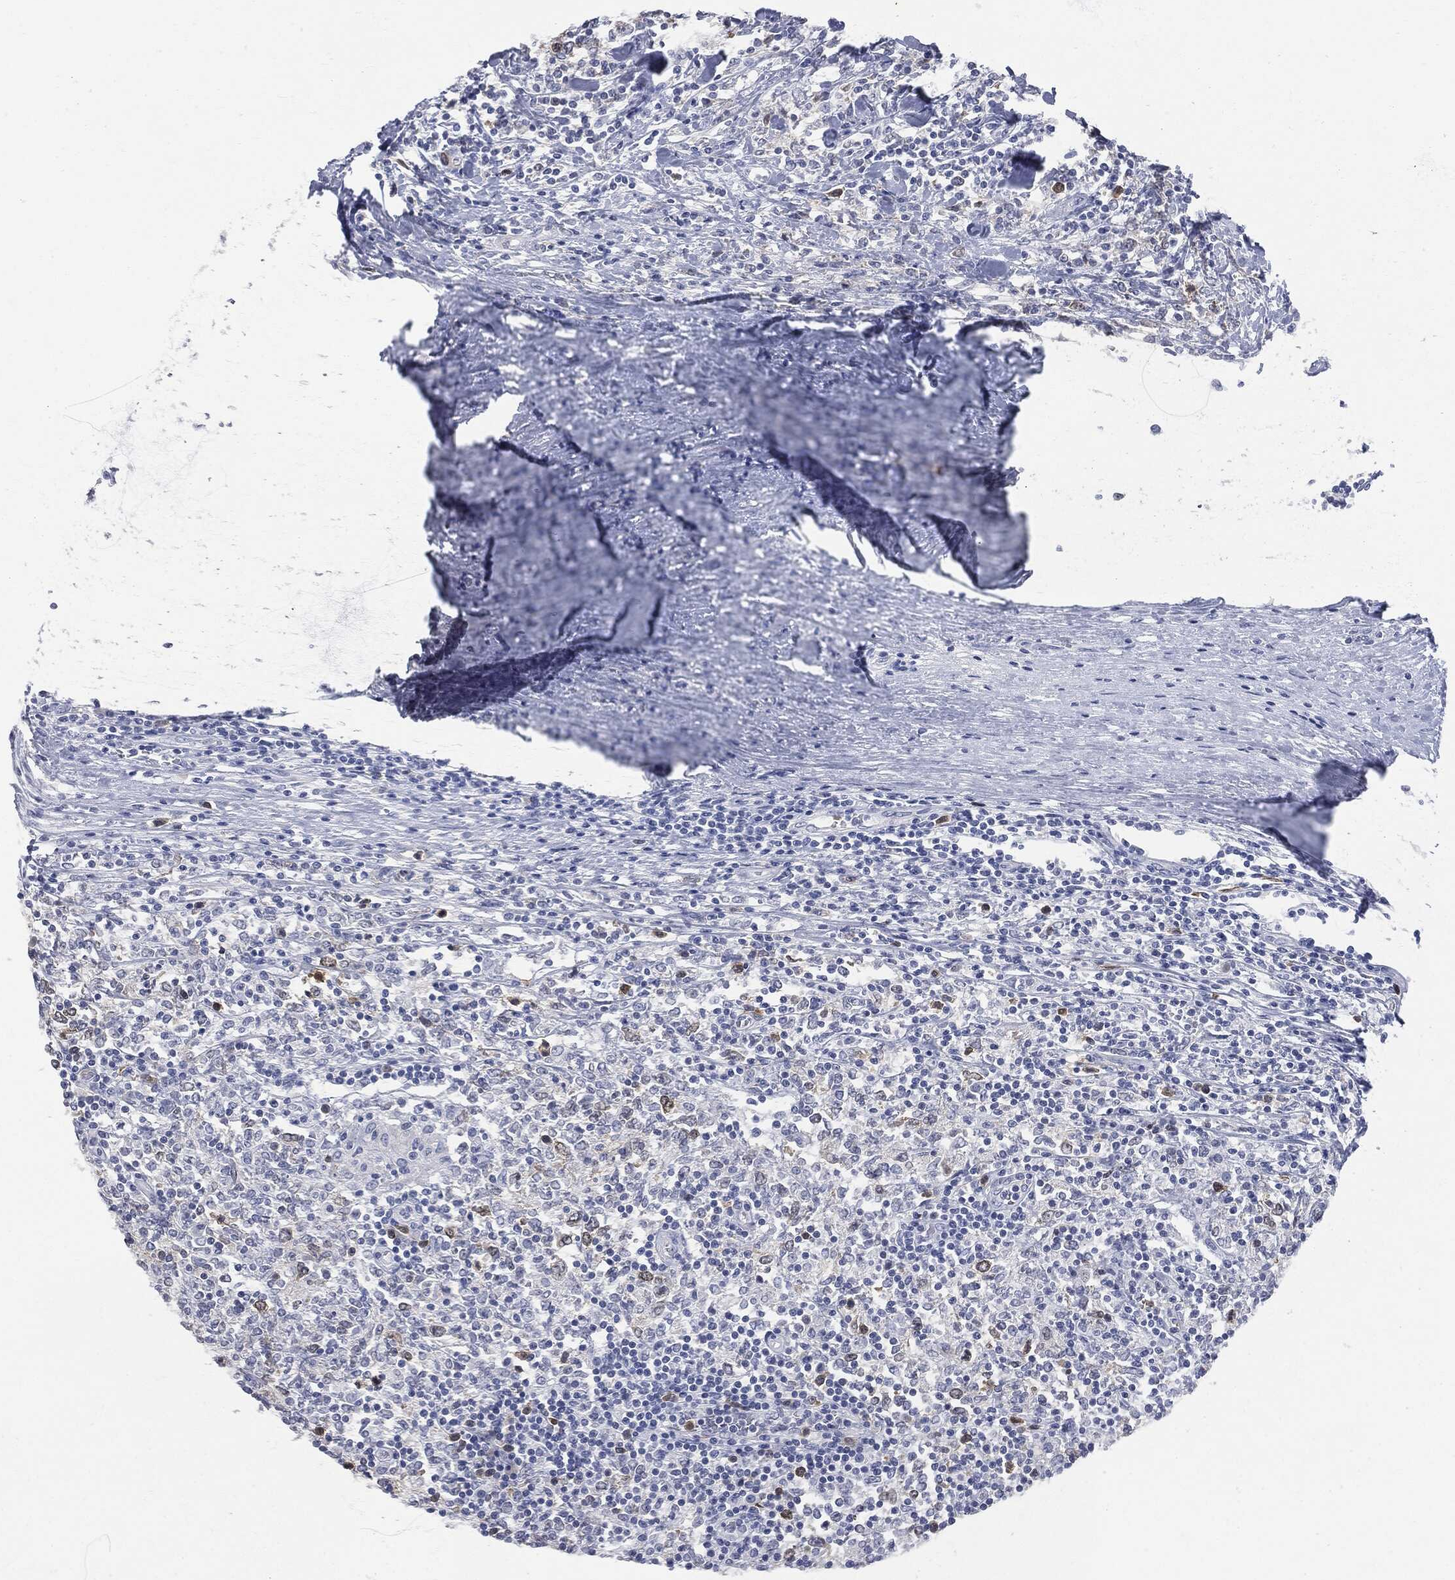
{"staining": {"intensity": "moderate", "quantity": "<25%", "location": "cytoplasmic/membranous"}, "tissue": "lymphoma", "cell_type": "Tumor cells", "image_type": "cancer", "snomed": [{"axis": "morphology", "description": "Malignant lymphoma, non-Hodgkin's type, High grade"}, {"axis": "topography", "description": "Lymph node"}], "caption": "Malignant lymphoma, non-Hodgkin's type (high-grade) tissue displays moderate cytoplasmic/membranous positivity in about <25% of tumor cells, visualized by immunohistochemistry.", "gene": "UBE2C", "patient": {"sex": "female", "age": 84}}